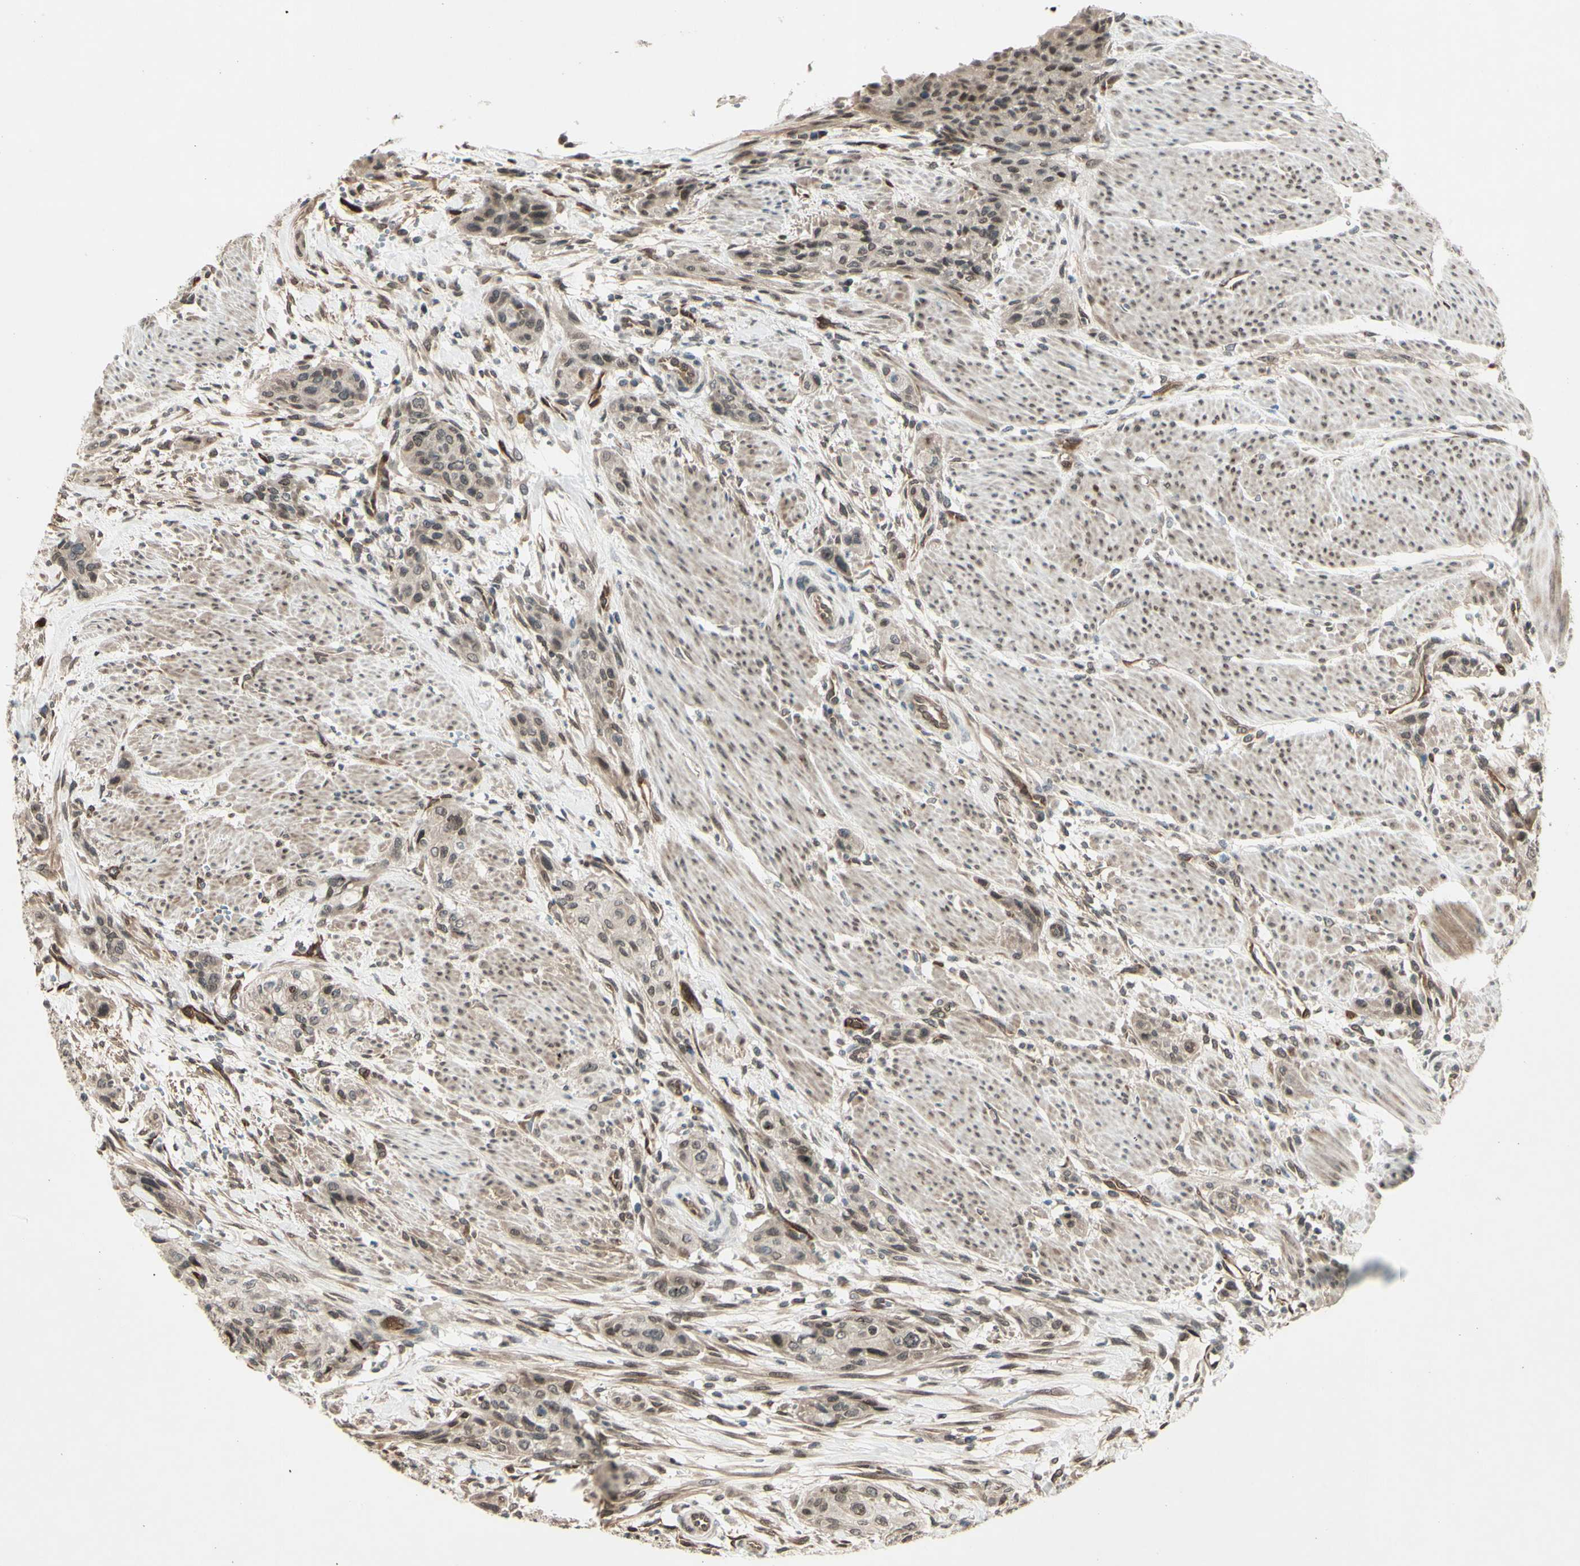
{"staining": {"intensity": "weak", "quantity": ">75%", "location": "cytoplasmic/membranous,nuclear"}, "tissue": "urothelial cancer", "cell_type": "Tumor cells", "image_type": "cancer", "snomed": [{"axis": "morphology", "description": "Urothelial carcinoma, High grade"}, {"axis": "topography", "description": "Urinary bladder"}], "caption": "This image shows high-grade urothelial carcinoma stained with immunohistochemistry (IHC) to label a protein in brown. The cytoplasmic/membranous and nuclear of tumor cells show weak positivity for the protein. Nuclei are counter-stained blue.", "gene": "MLF2", "patient": {"sex": "male", "age": 35}}